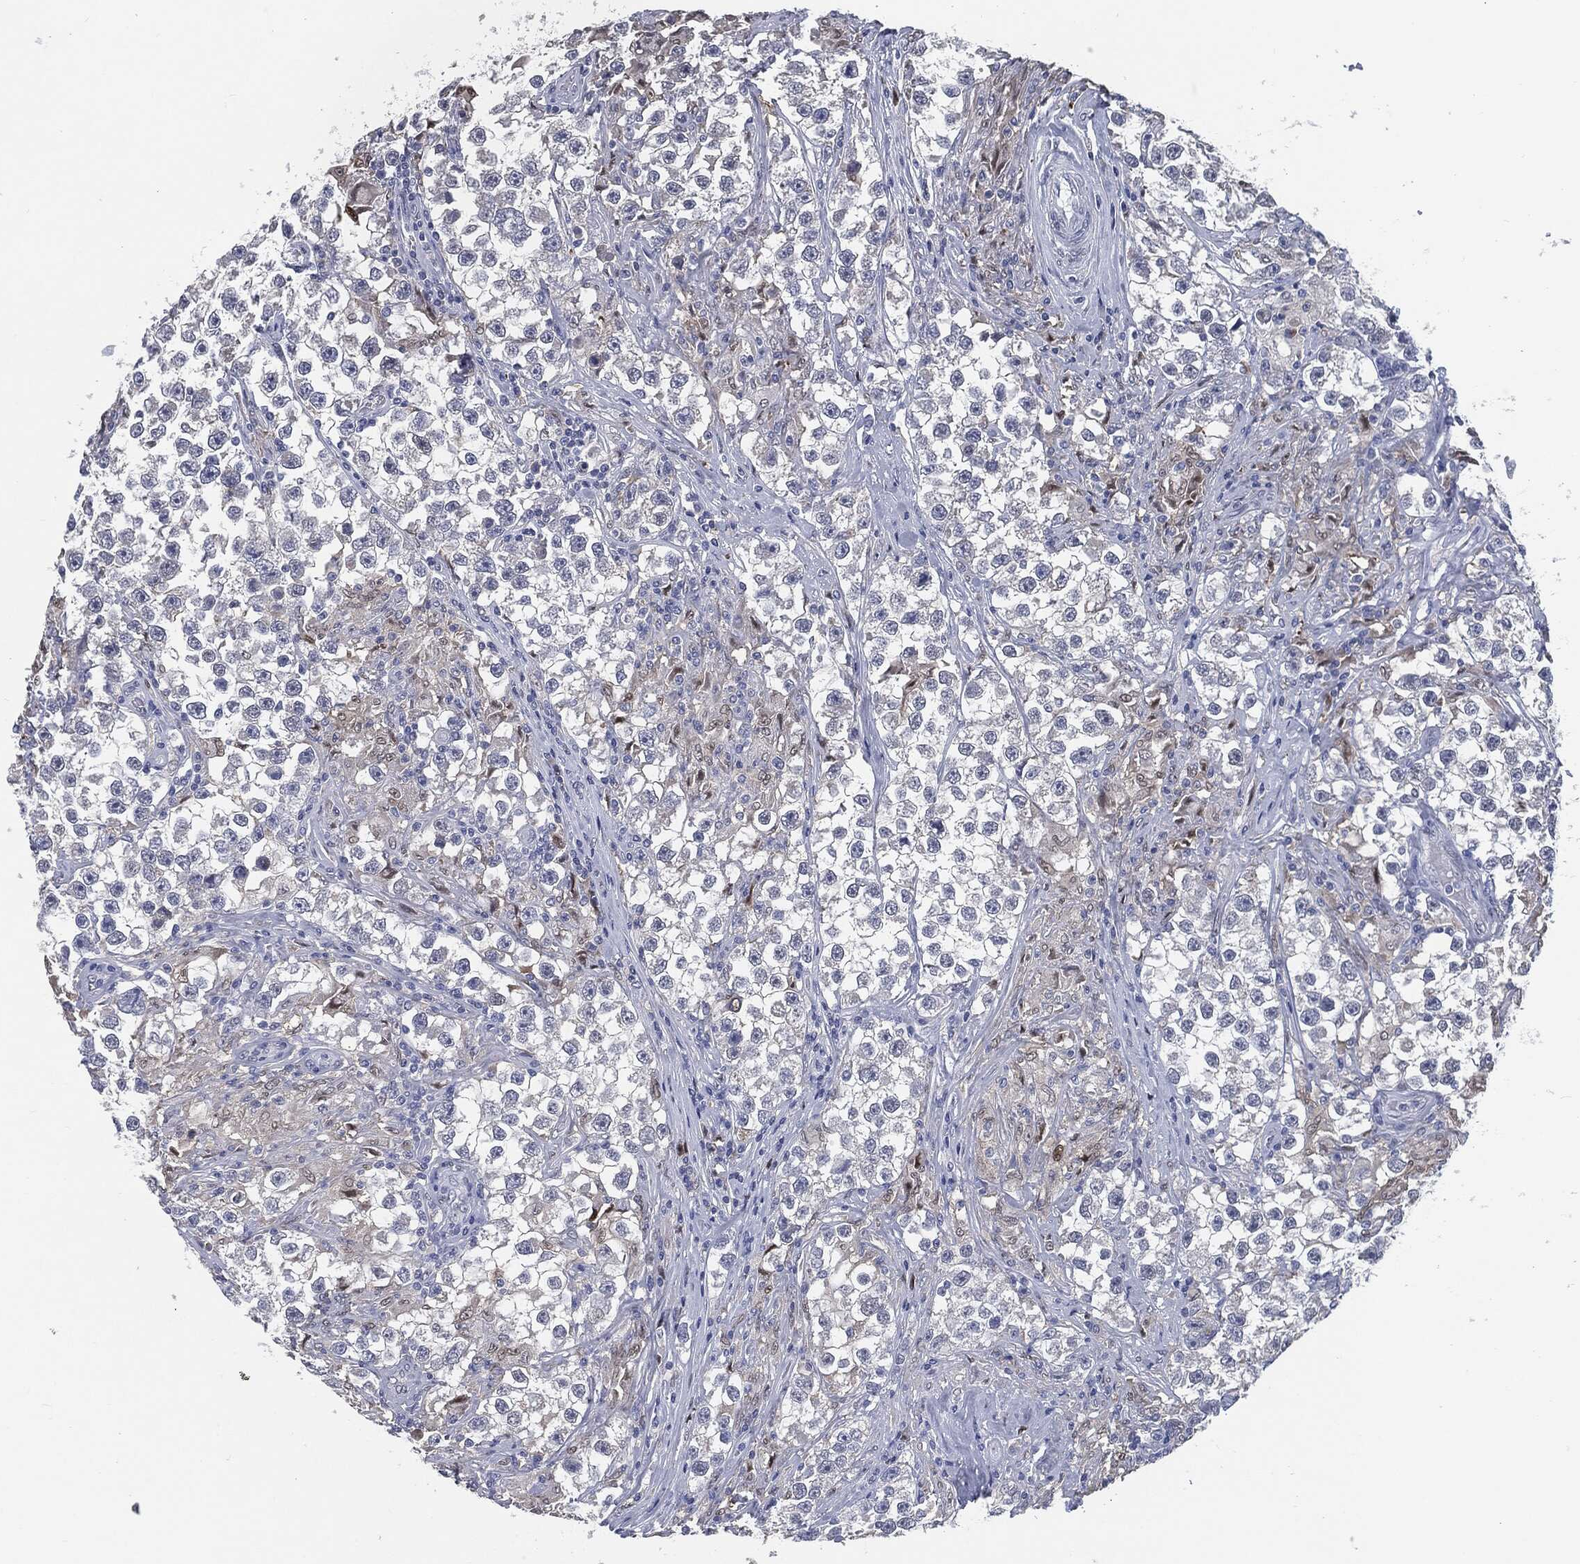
{"staining": {"intensity": "negative", "quantity": "none", "location": "none"}, "tissue": "testis cancer", "cell_type": "Tumor cells", "image_type": "cancer", "snomed": [{"axis": "morphology", "description": "Seminoma, NOS"}, {"axis": "topography", "description": "Testis"}], "caption": "Testis cancer stained for a protein using immunohistochemistry (IHC) displays no staining tumor cells.", "gene": "PROM1", "patient": {"sex": "male", "age": 46}}